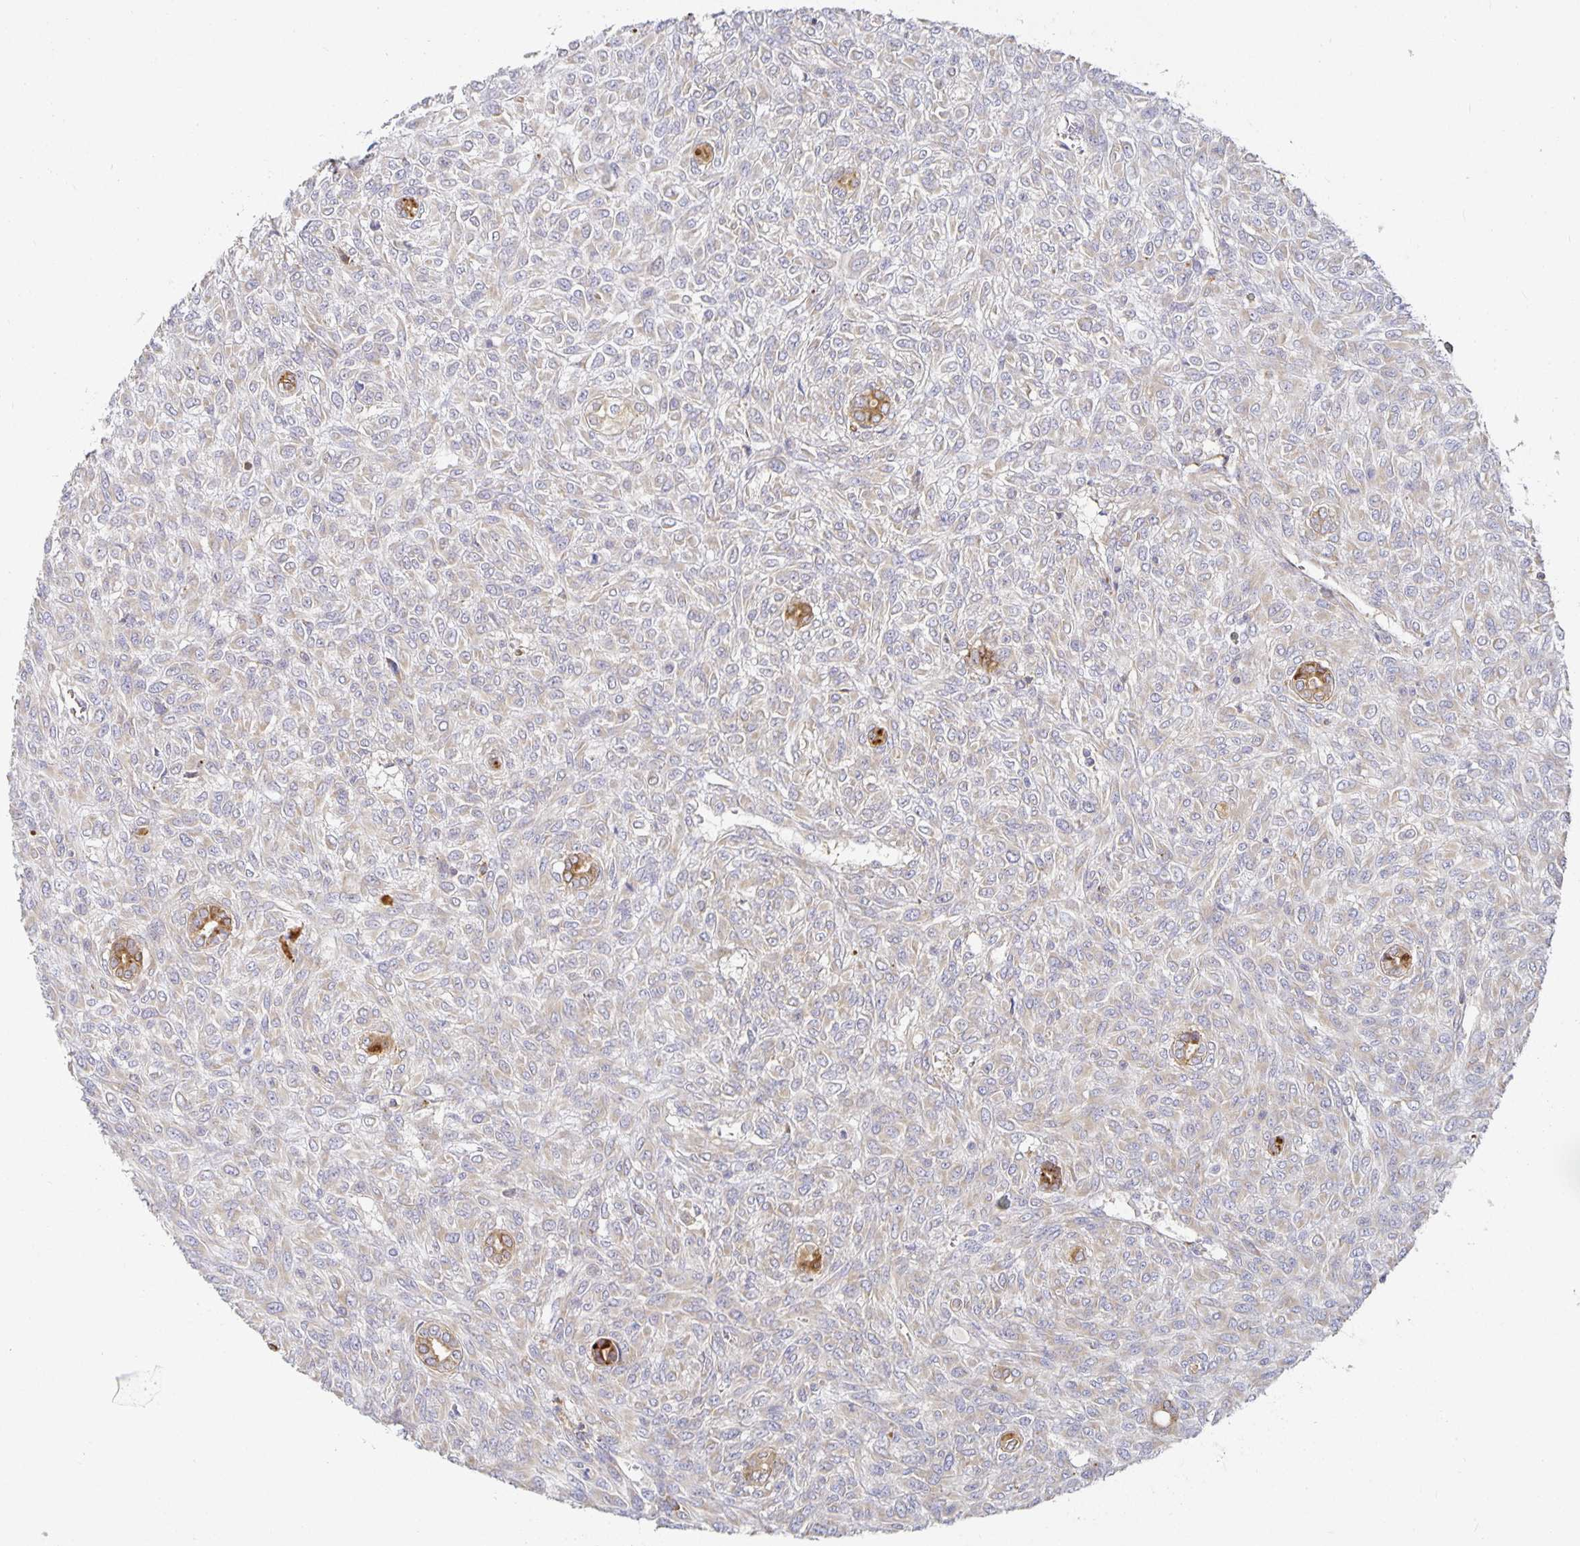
{"staining": {"intensity": "negative", "quantity": "none", "location": "none"}, "tissue": "renal cancer", "cell_type": "Tumor cells", "image_type": "cancer", "snomed": [{"axis": "morphology", "description": "Adenocarcinoma, NOS"}, {"axis": "topography", "description": "Kidney"}], "caption": "IHC photomicrograph of human adenocarcinoma (renal) stained for a protein (brown), which demonstrates no staining in tumor cells.", "gene": "NOMO1", "patient": {"sex": "male", "age": 58}}